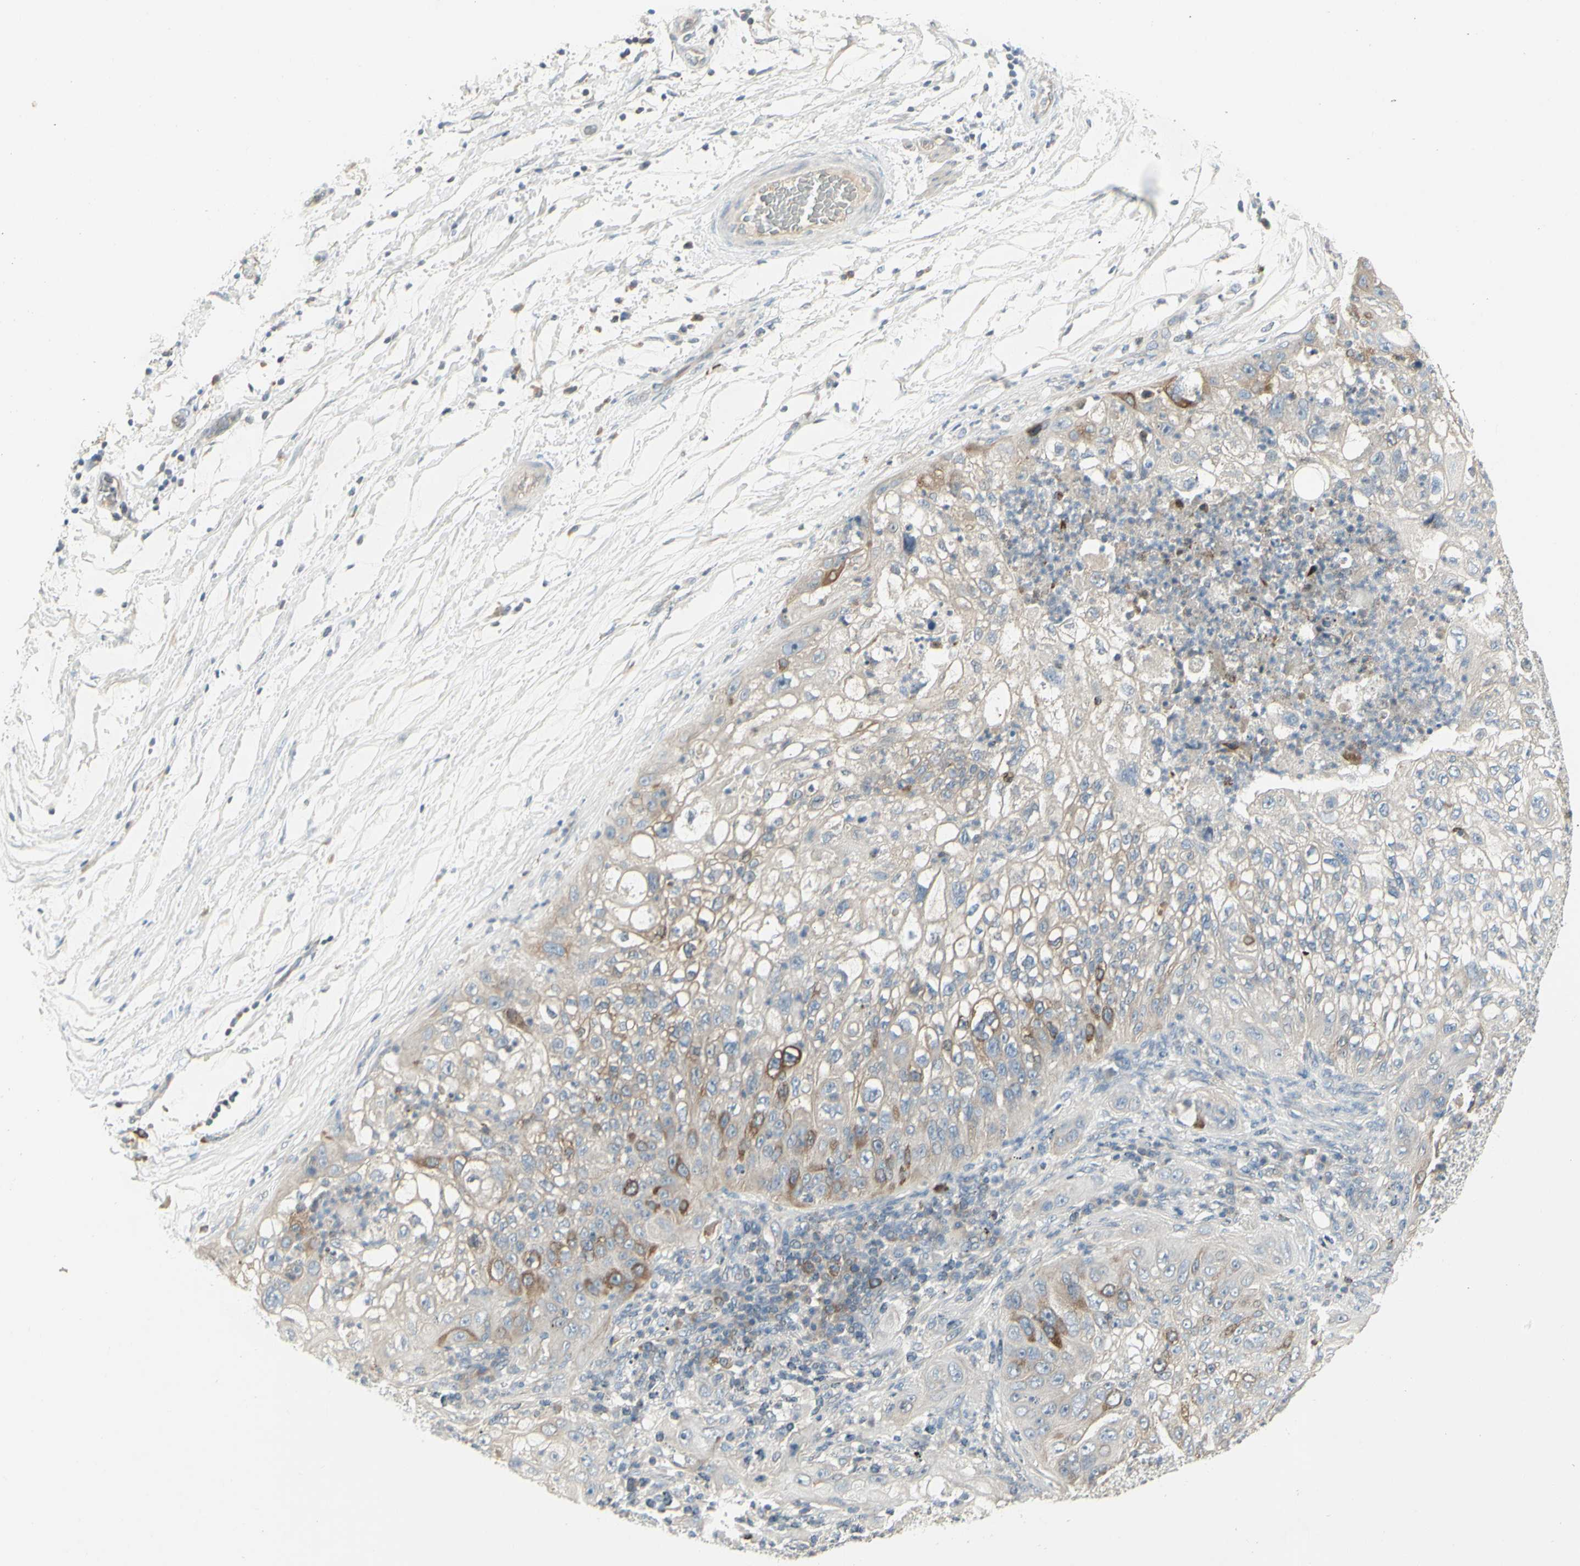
{"staining": {"intensity": "strong", "quantity": "<25%", "location": "cytoplasmic/membranous"}, "tissue": "lung cancer", "cell_type": "Tumor cells", "image_type": "cancer", "snomed": [{"axis": "morphology", "description": "Inflammation, NOS"}, {"axis": "morphology", "description": "Squamous cell carcinoma, NOS"}, {"axis": "topography", "description": "Lymph node"}, {"axis": "topography", "description": "Soft tissue"}, {"axis": "topography", "description": "Lung"}], "caption": "Protein expression analysis of human lung cancer reveals strong cytoplasmic/membranous positivity in about <25% of tumor cells.", "gene": "CCNB2", "patient": {"sex": "male", "age": 66}}